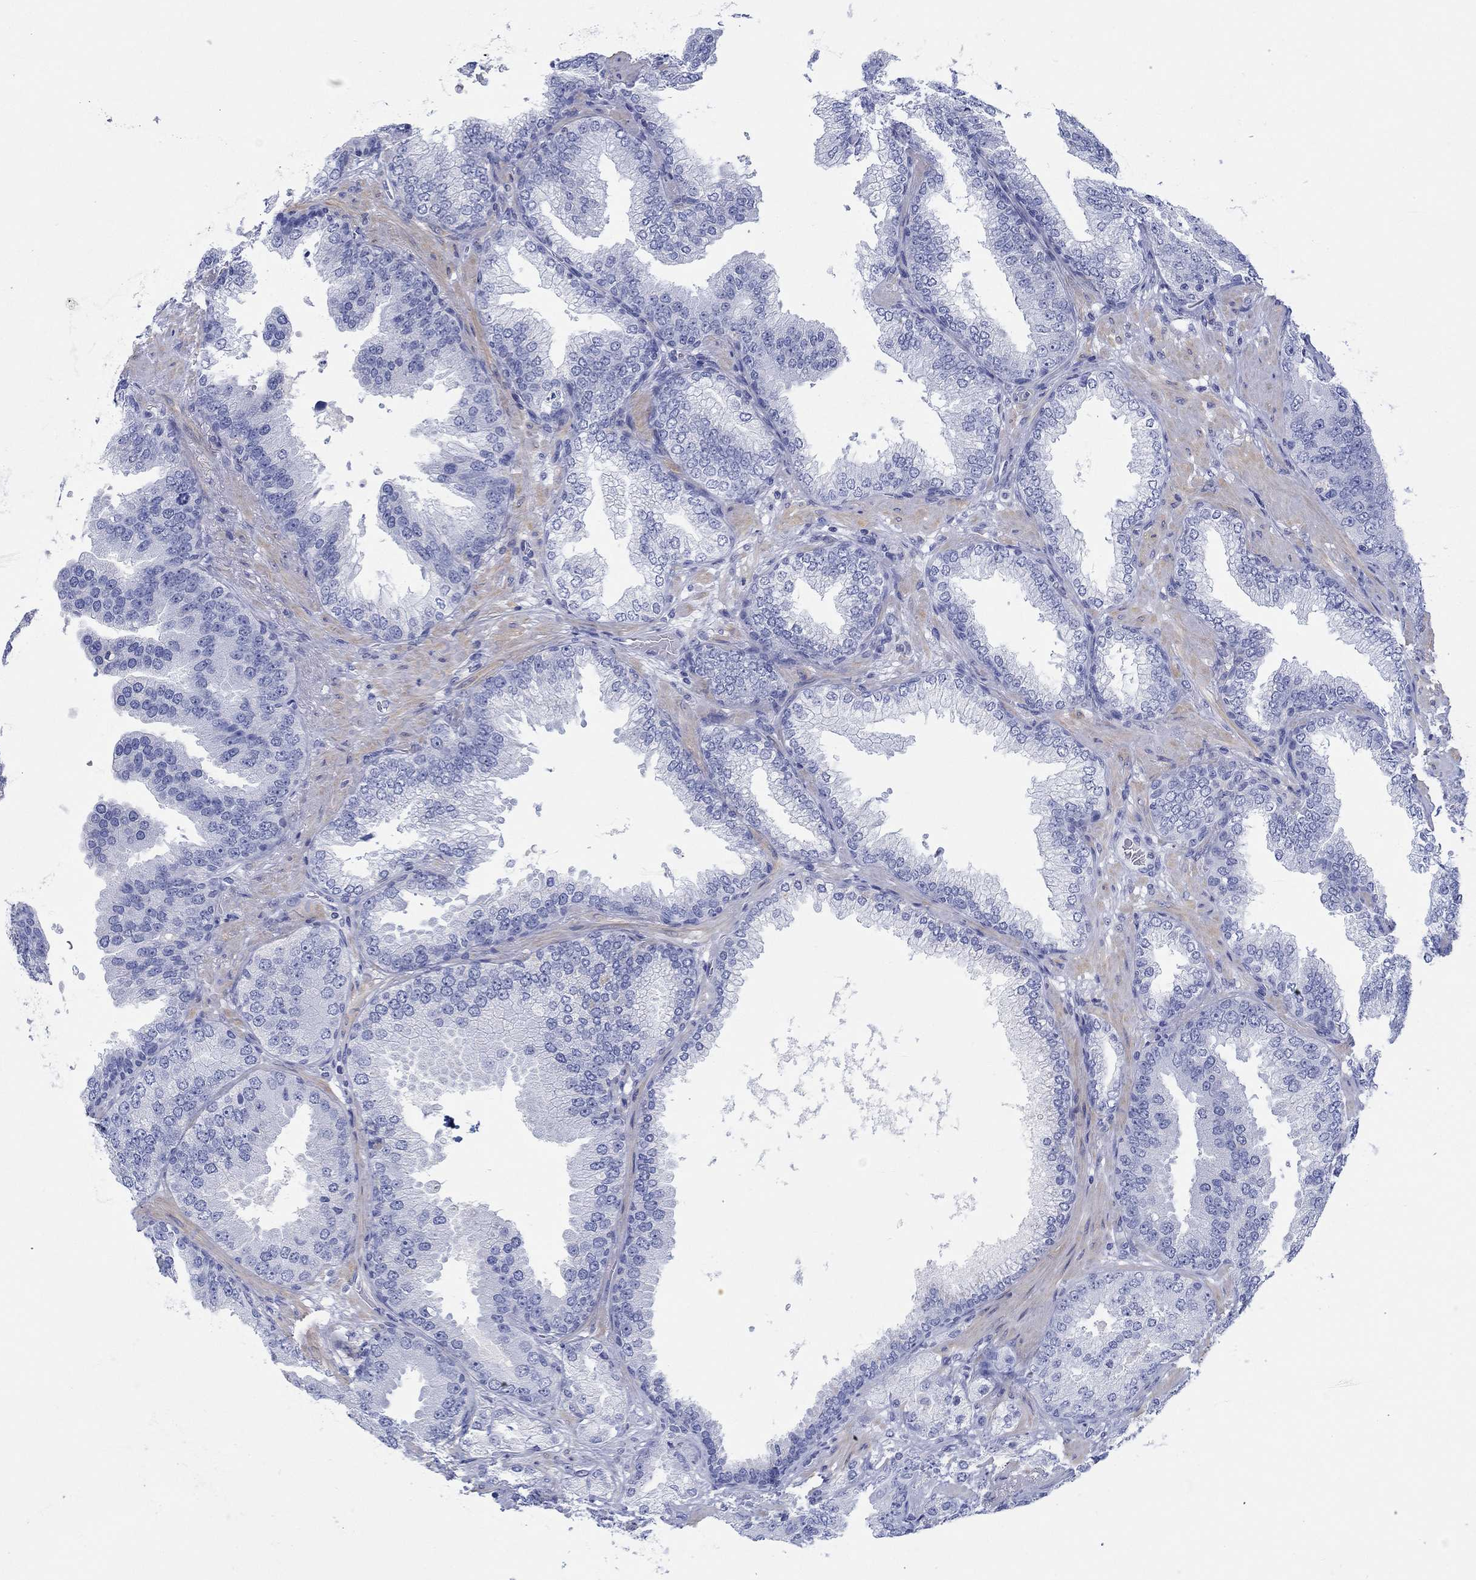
{"staining": {"intensity": "negative", "quantity": "none", "location": "none"}, "tissue": "prostate cancer", "cell_type": "Tumor cells", "image_type": "cancer", "snomed": [{"axis": "morphology", "description": "Adenocarcinoma, Low grade"}, {"axis": "topography", "description": "Prostate"}], "caption": "Human prostate cancer (low-grade adenocarcinoma) stained for a protein using IHC exhibits no expression in tumor cells.", "gene": "PPIL6", "patient": {"sex": "male", "age": 68}}